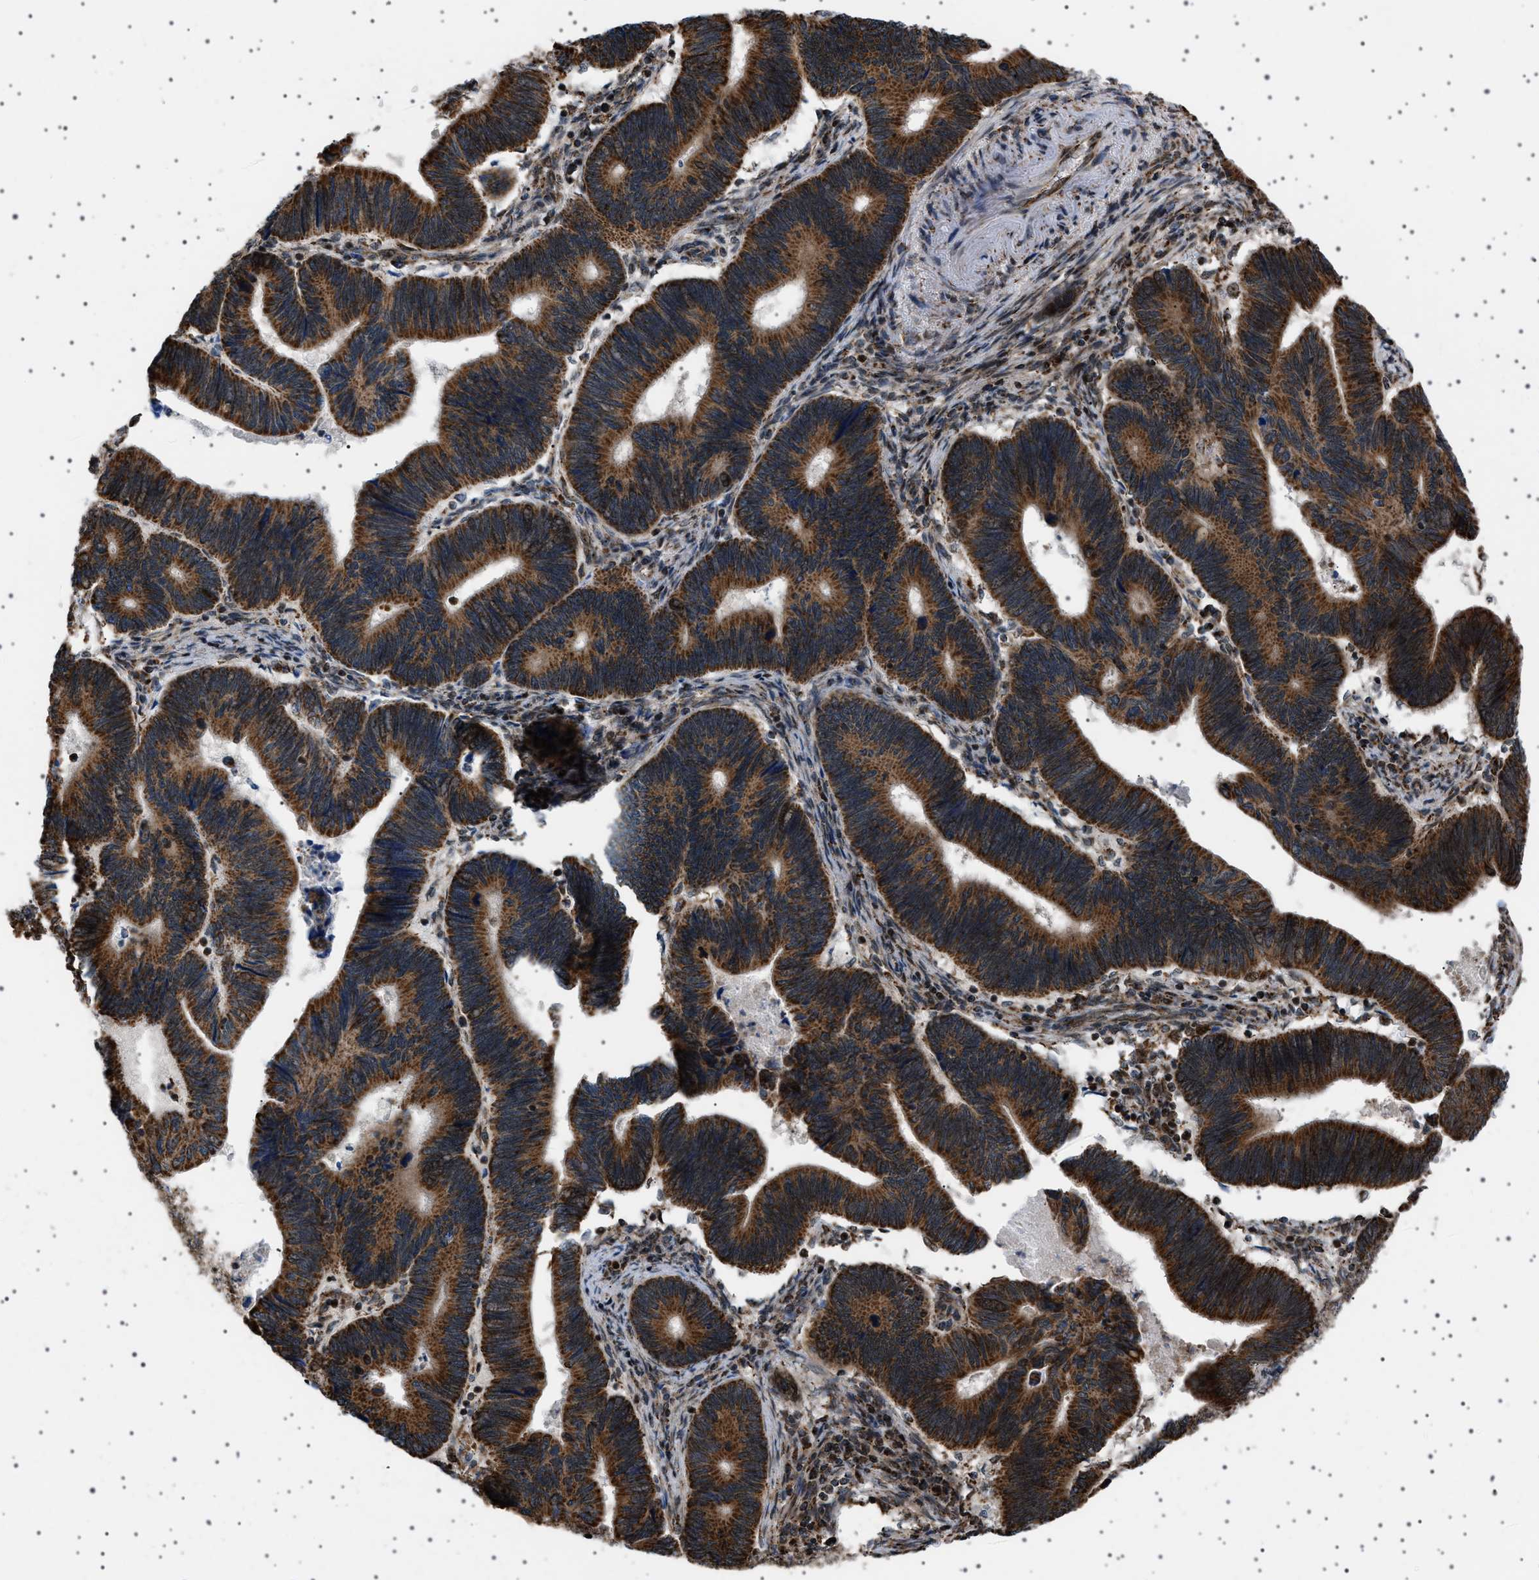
{"staining": {"intensity": "strong", "quantity": ">75%", "location": "cytoplasmic/membranous"}, "tissue": "pancreatic cancer", "cell_type": "Tumor cells", "image_type": "cancer", "snomed": [{"axis": "morphology", "description": "Adenocarcinoma, NOS"}, {"axis": "topography", "description": "Pancreas"}], "caption": "There is high levels of strong cytoplasmic/membranous positivity in tumor cells of pancreatic cancer, as demonstrated by immunohistochemical staining (brown color).", "gene": "MELK", "patient": {"sex": "female", "age": 70}}